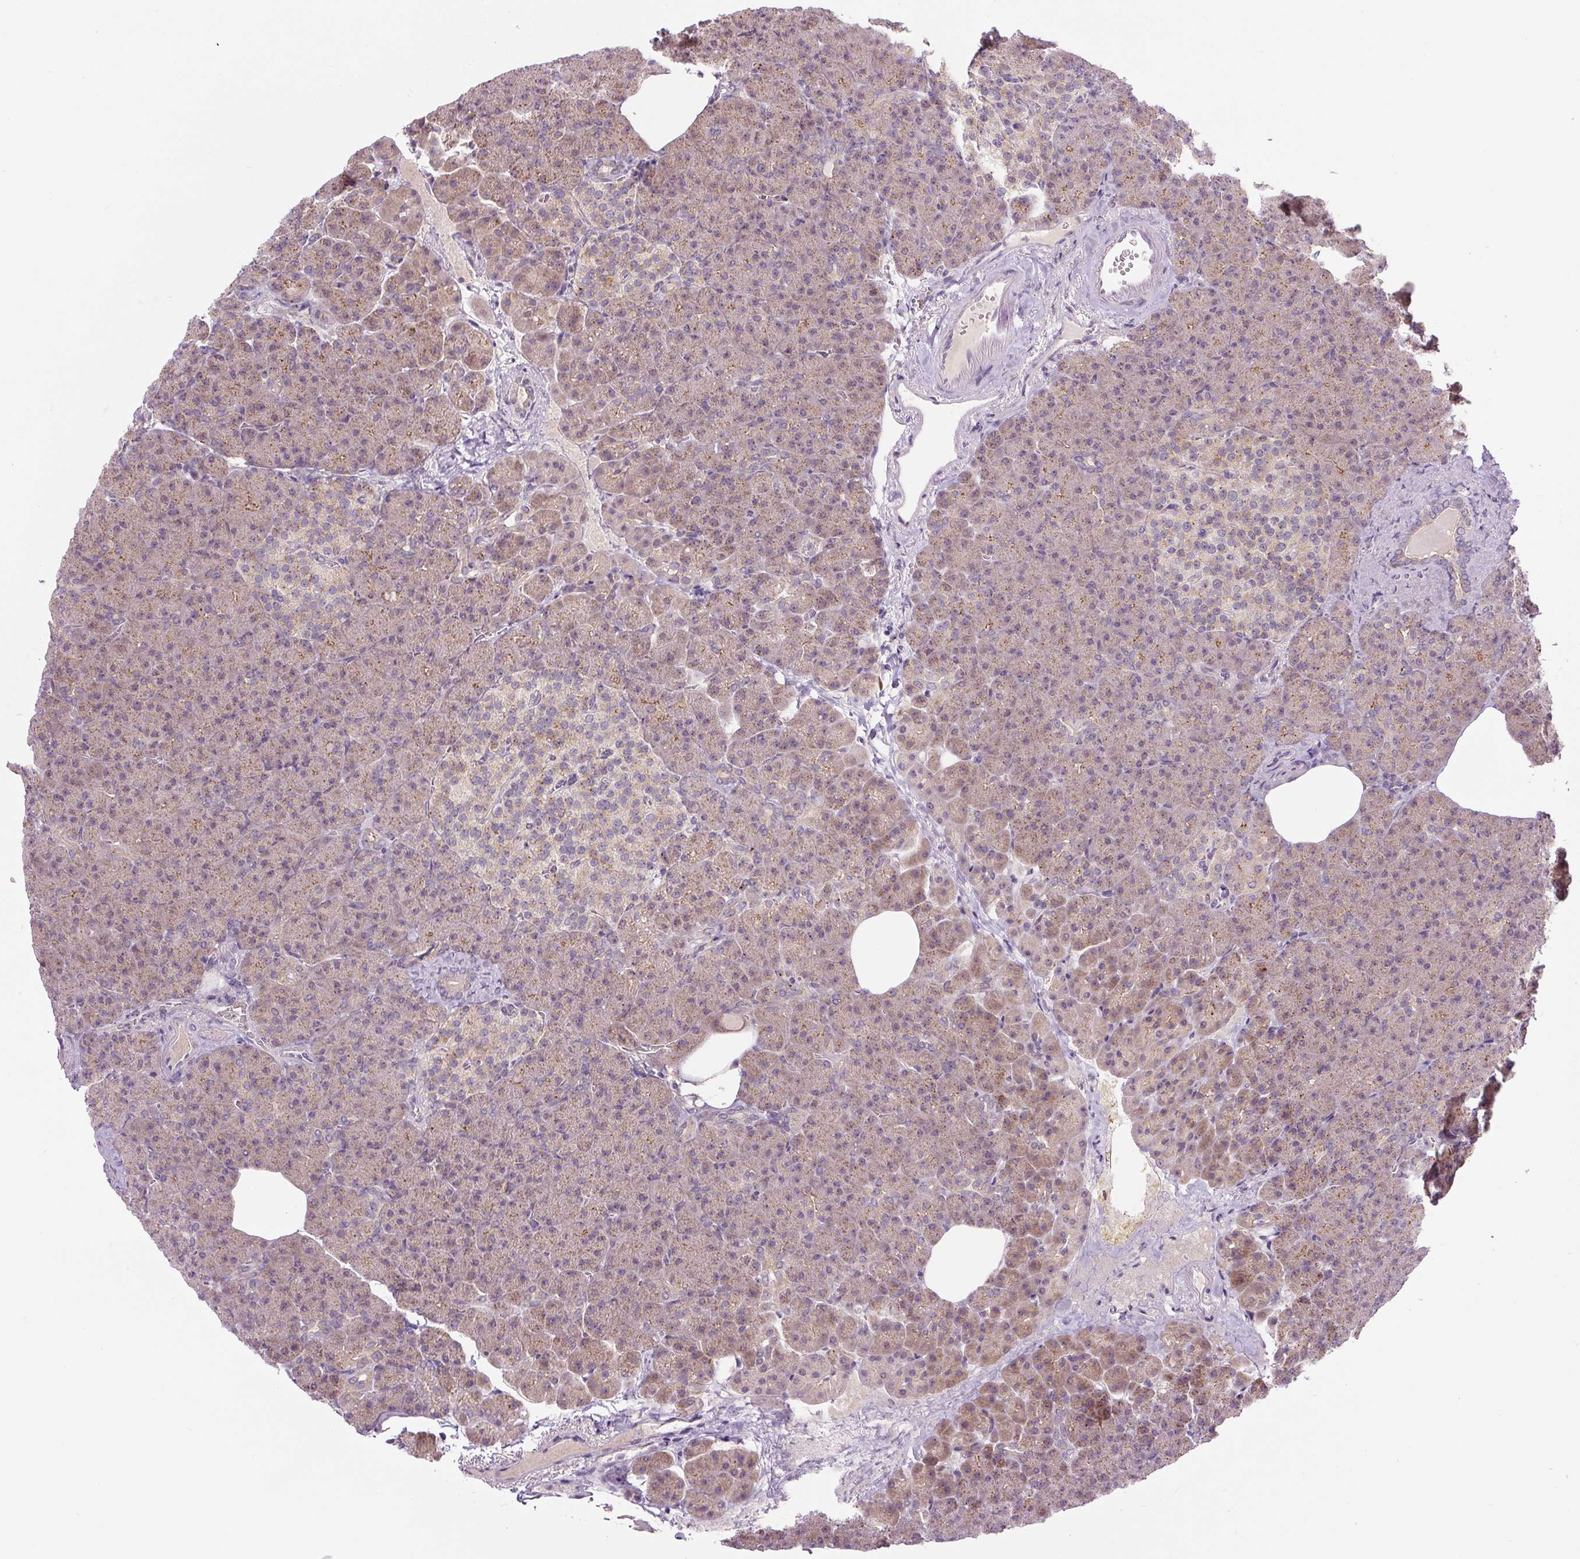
{"staining": {"intensity": "weak", "quantity": ">75%", "location": "cytoplasmic/membranous"}, "tissue": "pancreas", "cell_type": "Exocrine glandular cells", "image_type": "normal", "snomed": [{"axis": "morphology", "description": "Normal tissue, NOS"}, {"axis": "topography", "description": "Pancreas"}], "caption": "Immunohistochemistry (IHC) micrograph of benign pancreas stained for a protein (brown), which demonstrates low levels of weak cytoplasmic/membranous positivity in approximately >75% of exocrine glandular cells.", "gene": "PCM1", "patient": {"sex": "female", "age": 74}}